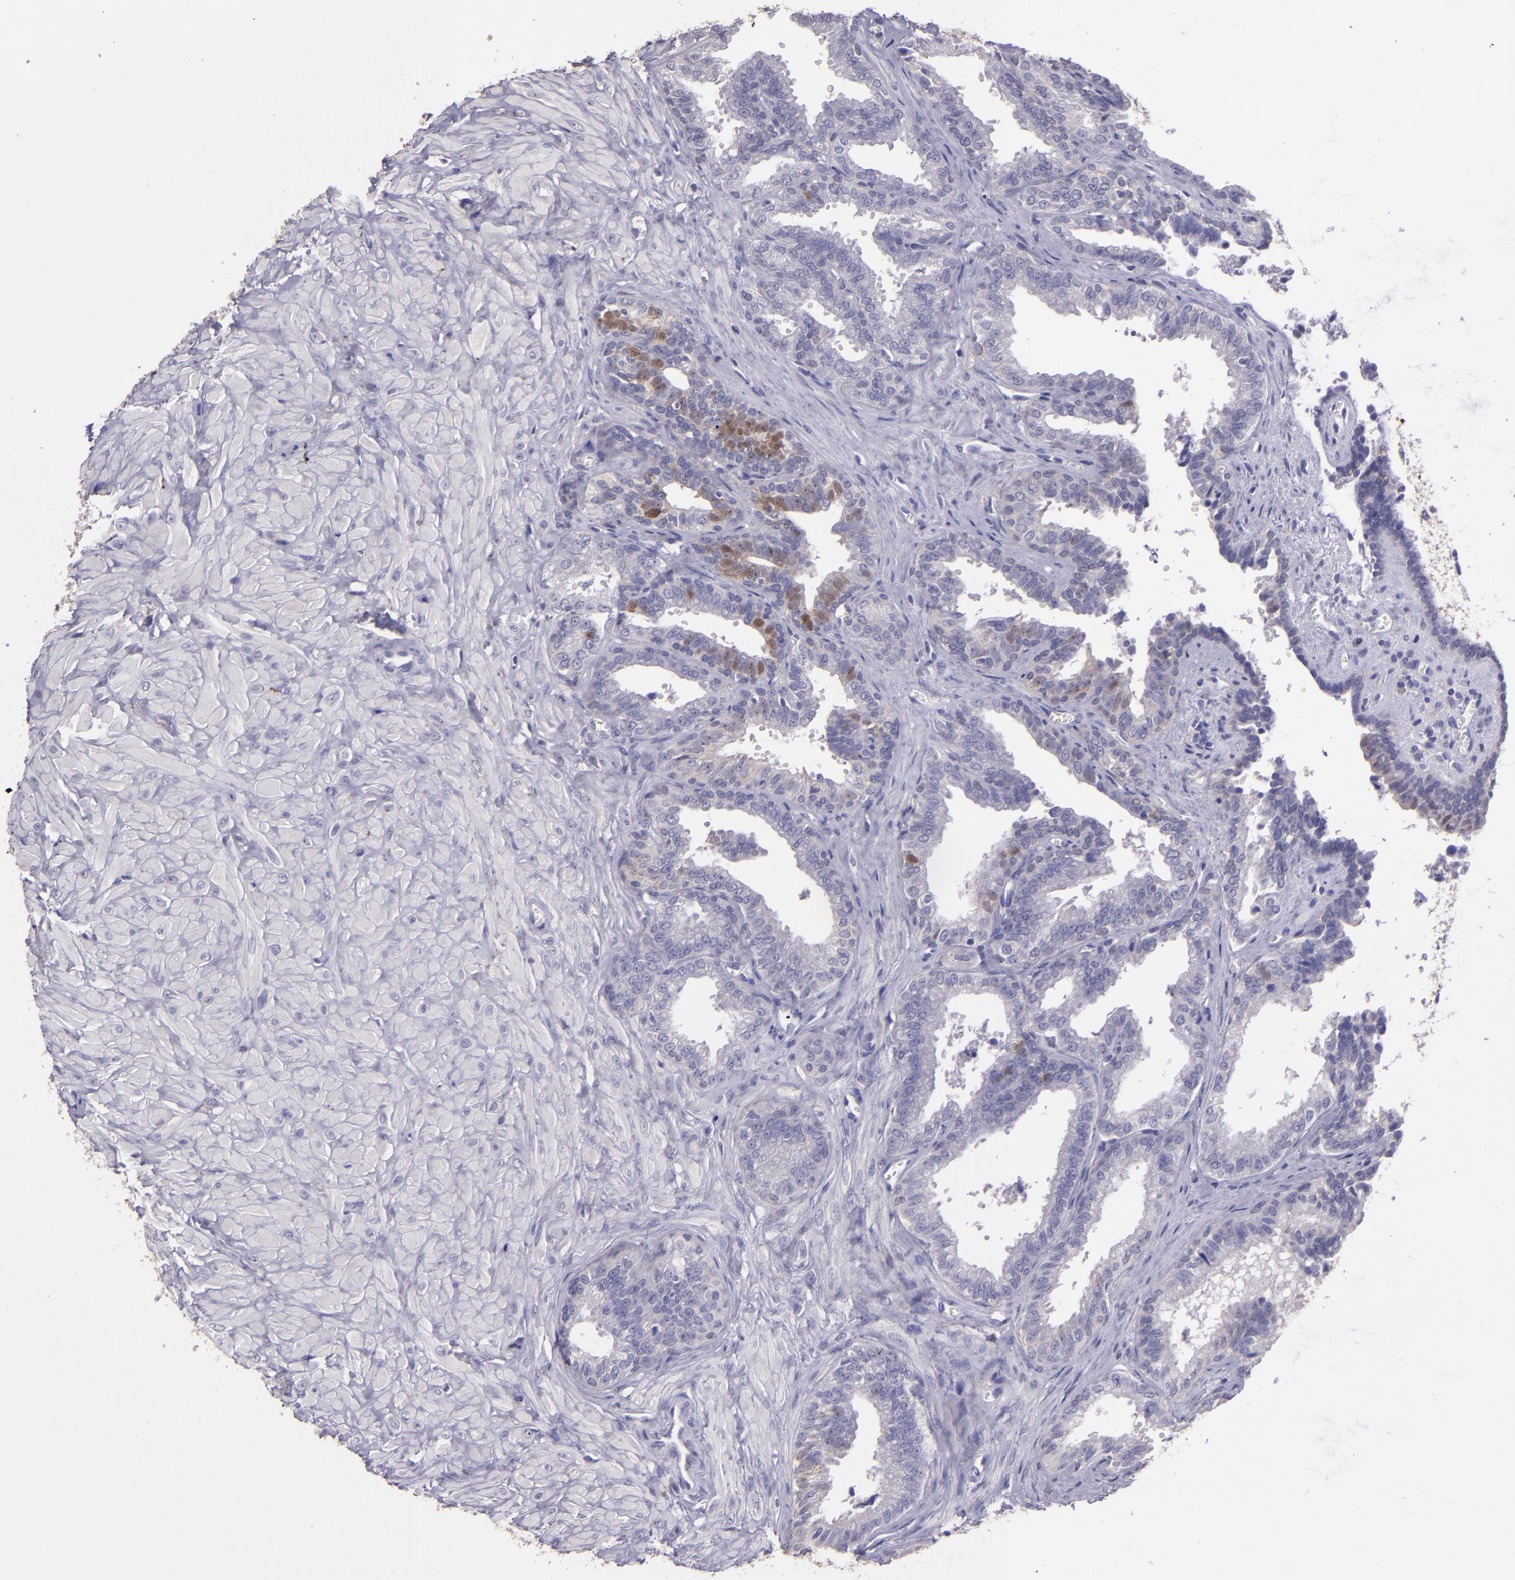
{"staining": {"intensity": "weak", "quantity": "<25%", "location": "cytoplasmic/membranous"}, "tissue": "seminal vesicle", "cell_type": "Glandular cells", "image_type": "normal", "snomed": [{"axis": "morphology", "description": "Normal tissue, NOS"}, {"axis": "topography", "description": "Seminal veicle"}], "caption": "Immunohistochemistry histopathology image of normal seminal vesicle stained for a protein (brown), which displays no positivity in glandular cells. (DAB (3,3'-diaminobenzidine) IHC, high magnification).", "gene": "PAPPA", "patient": {"sex": "male", "age": 26}}